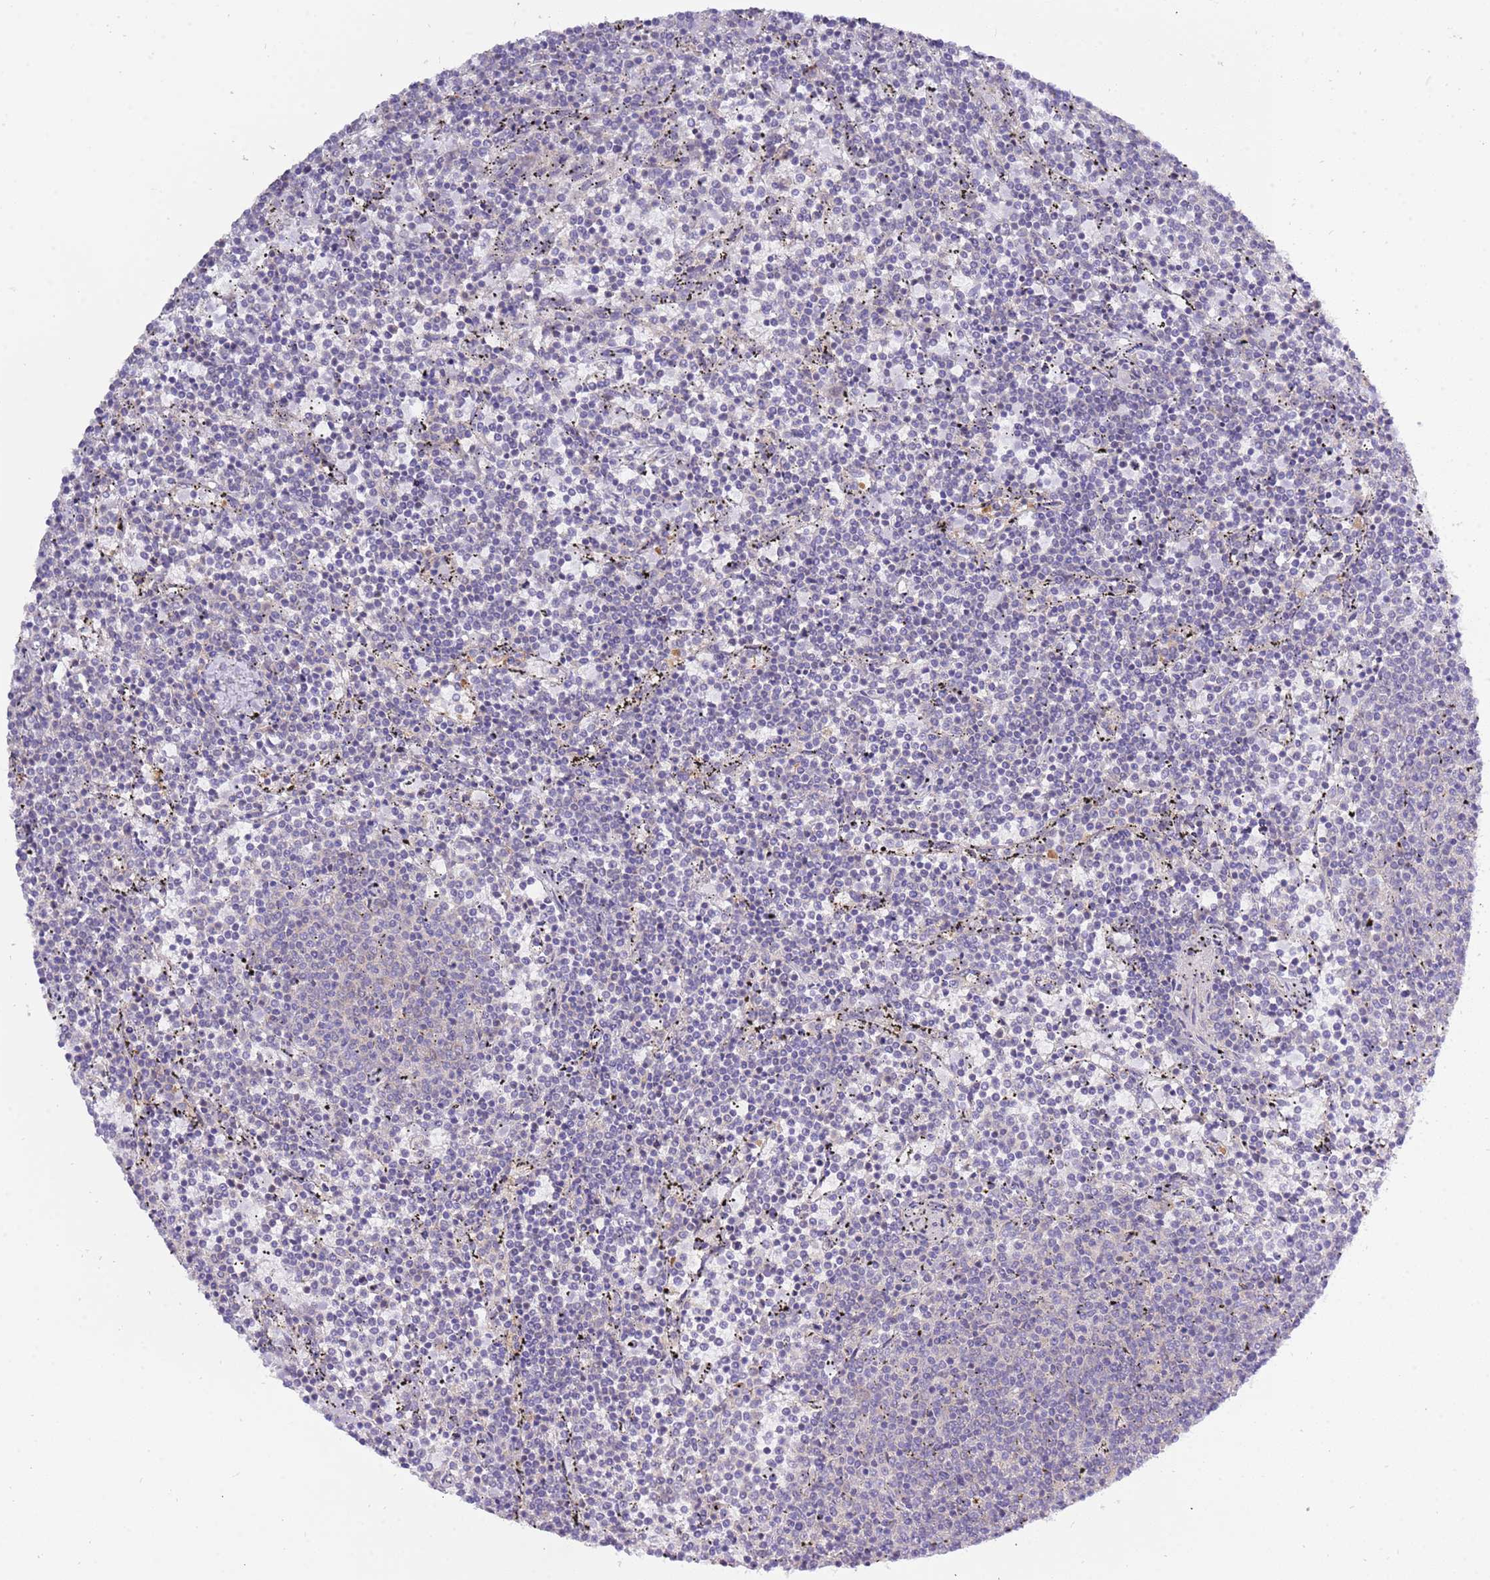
{"staining": {"intensity": "negative", "quantity": "none", "location": "none"}, "tissue": "lymphoma", "cell_type": "Tumor cells", "image_type": "cancer", "snomed": [{"axis": "morphology", "description": "Malignant lymphoma, non-Hodgkin's type, Low grade"}, {"axis": "topography", "description": "Spleen"}], "caption": "High power microscopy histopathology image of an immunohistochemistry image of lymphoma, revealing no significant expression in tumor cells. (Brightfield microscopy of DAB immunohistochemistry at high magnification).", "gene": "STIP1", "patient": {"sex": "female", "age": 50}}